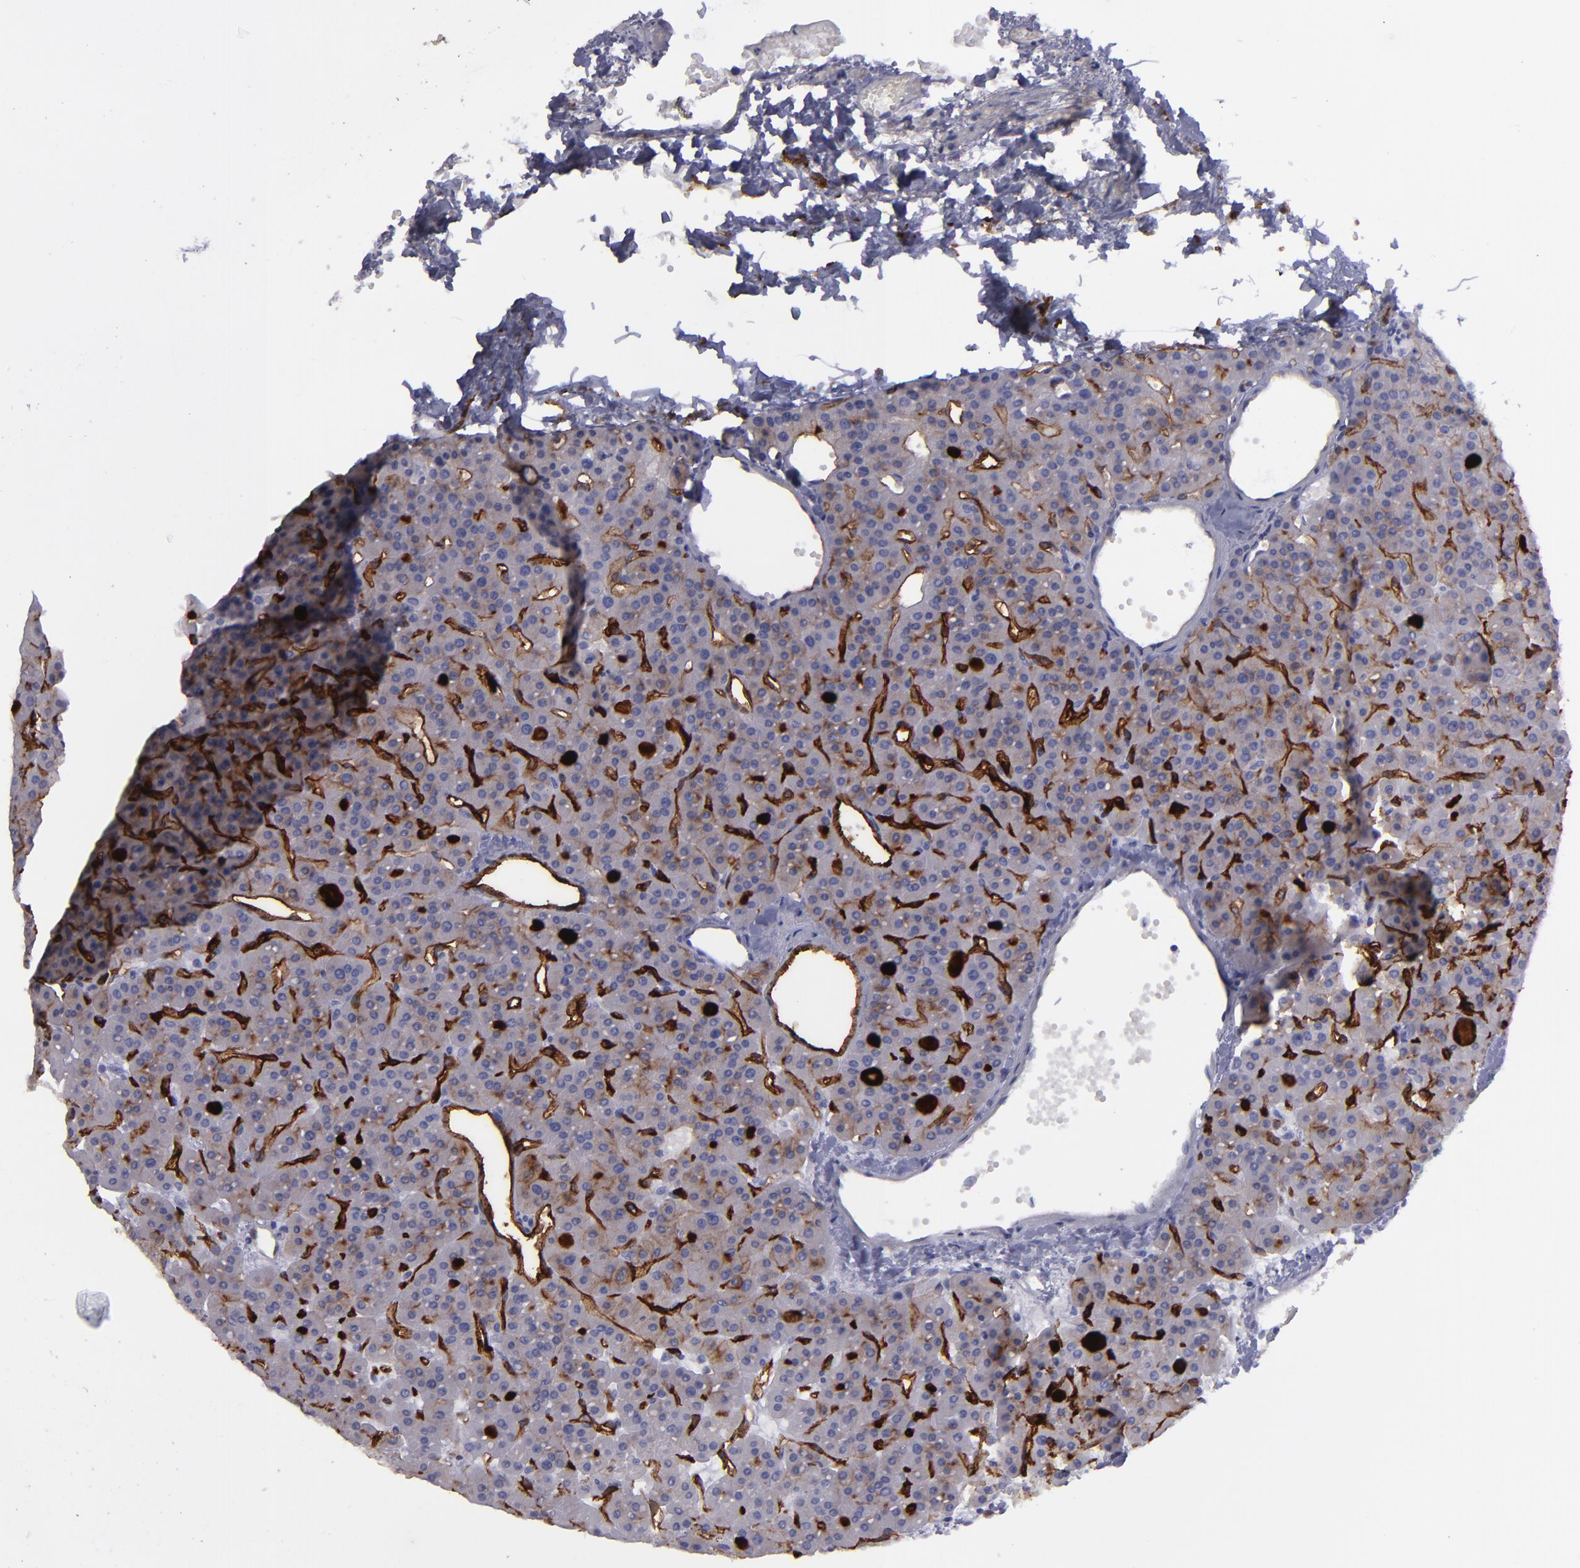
{"staining": {"intensity": "moderate", "quantity": ">75%", "location": "cytoplasmic/membranous"}, "tissue": "parathyroid gland", "cell_type": "Glandular cells", "image_type": "normal", "snomed": [{"axis": "morphology", "description": "Normal tissue, NOS"}, {"axis": "topography", "description": "Parathyroid gland"}], "caption": "Immunohistochemical staining of normal parathyroid gland reveals moderate cytoplasmic/membranous protein positivity in about >75% of glandular cells. Immunohistochemistry stains the protein in brown and the nuclei are stained blue.", "gene": "ACE", "patient": {"sex": "female", "age": 76}}